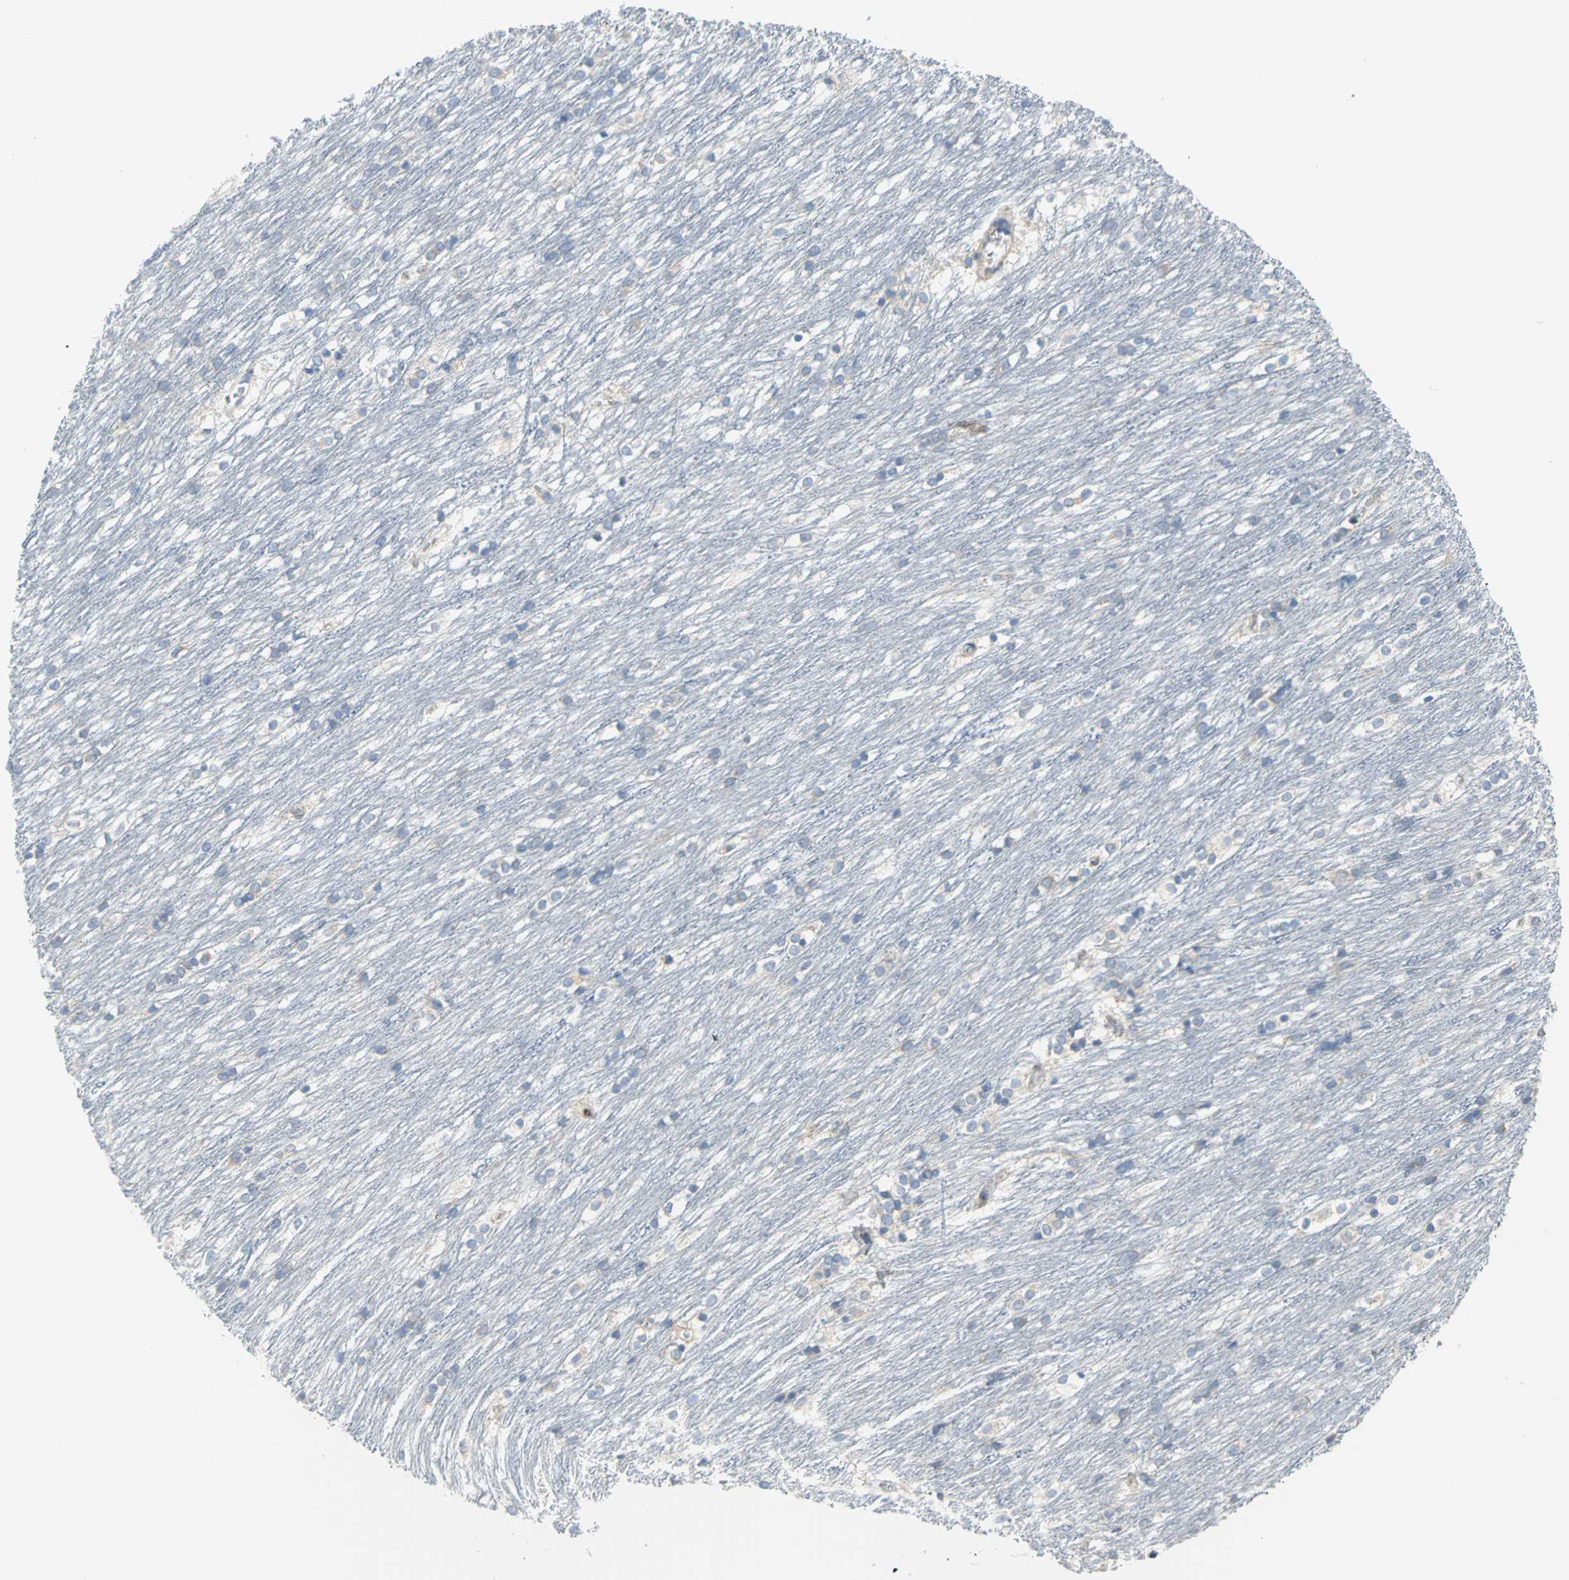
{"staining": {"intensity": "negative", "quantity": "none", "location": "none"}, "tissue": "caudate", "cell_type": "Glial cells", "image_type": "normal", "snomed": [{"axis": "morphology", "description": "Normal tissue, NOS"}, {"axis": "topography", "description": "Lateral ventricle wall"}], "caption": "This micrograph is of benign caudate stained with IHC to label a protein in brown with the nuclei are counter-stained blue. There is no positivity in glial cells.", "gene": "SDF2L1", "patient": {"sex": "female", "age": 19}}